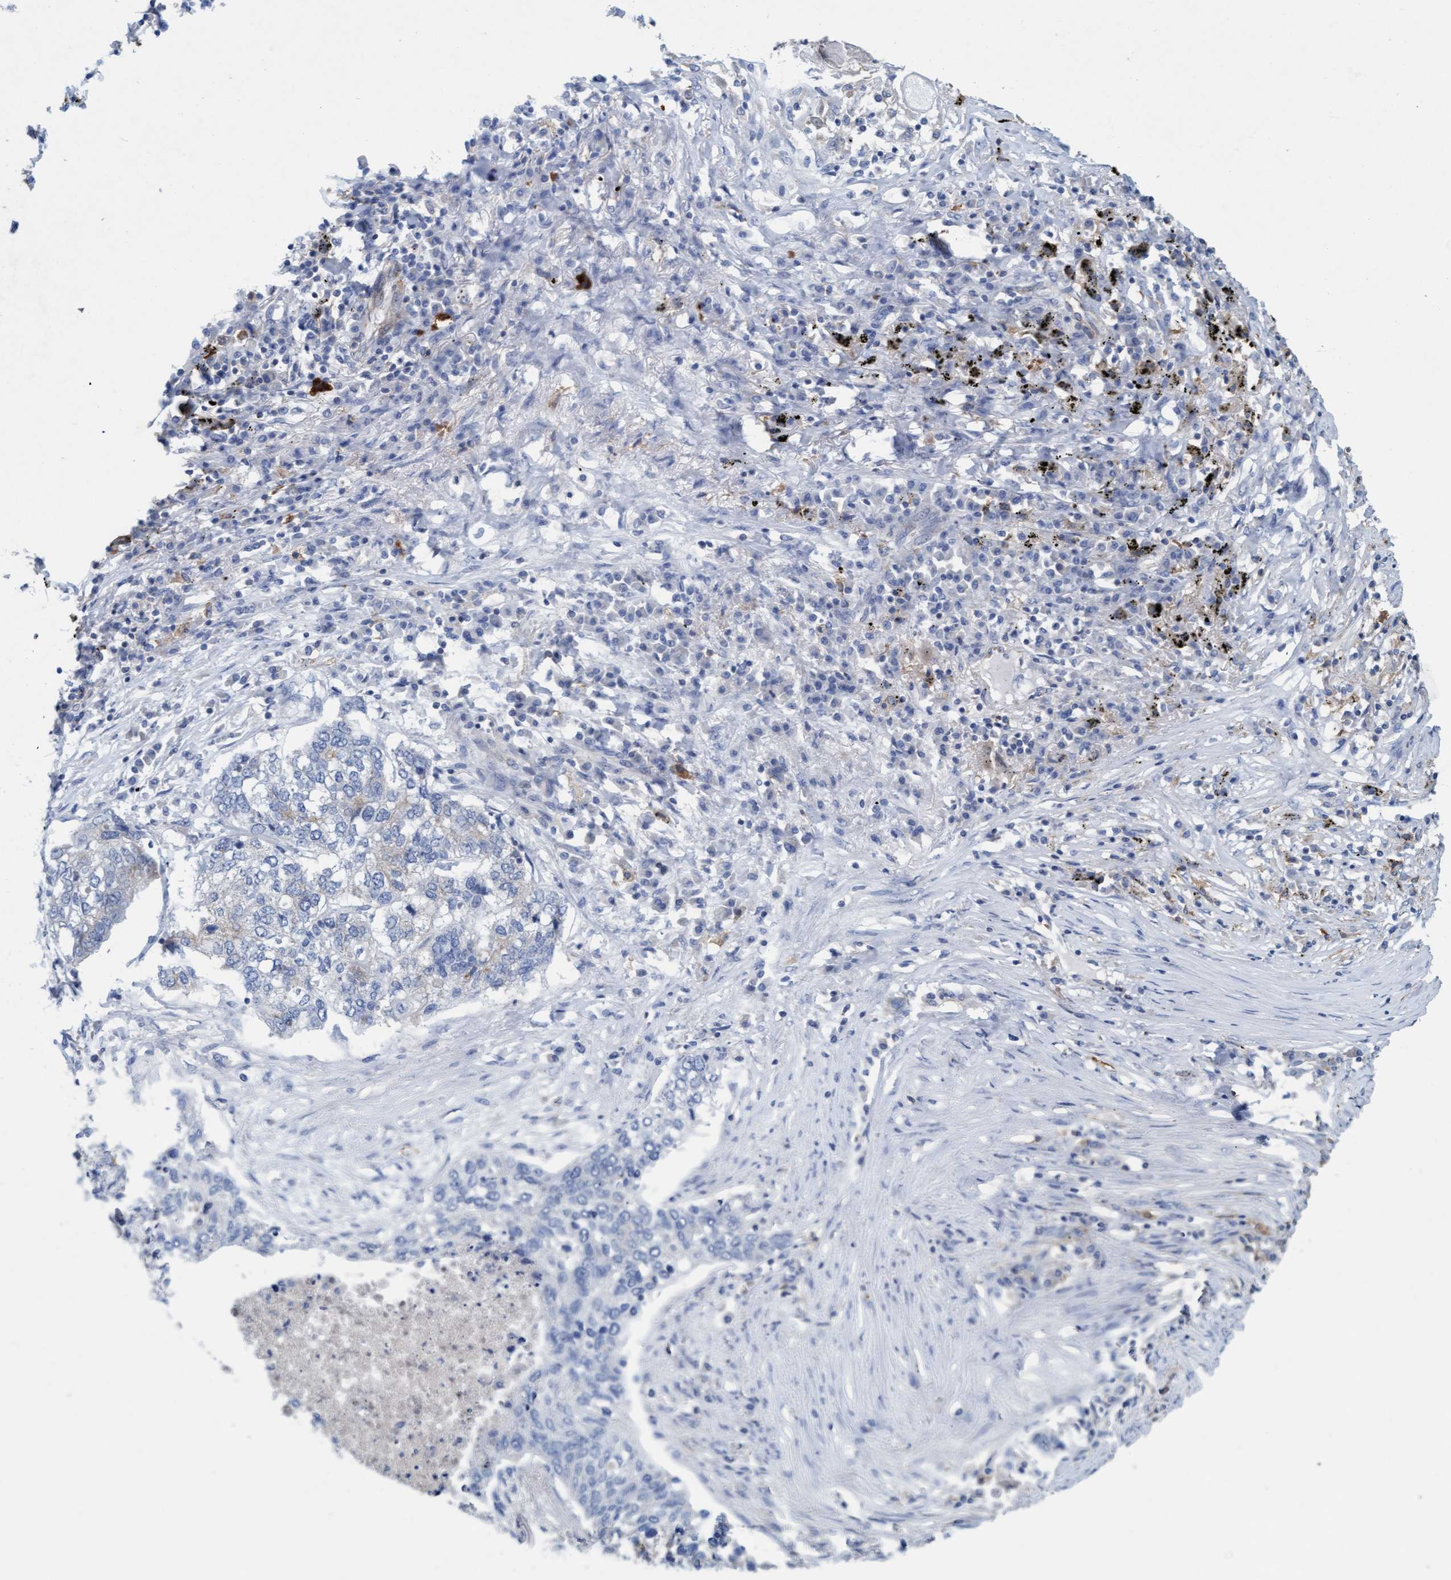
{"staining": {"intensity": "negative", "quantity": "none", "location": "none"}, "tissue": "lung cancer", "cell_type": "Tumor cells", "image_type": "cancer", "snomed": [{"axis": "morphology", "description": "Squamous cell carcinoma, NOS"}, {"axis": "topography", "description": "Lung"}], "caption": "IHC image of neoplastic tissue: lung cancer stained with DAB (3,3'-diaminobenzidine) displays no significant protein expression in tumor cells.", "gene": "SIGIRR", "patient": {"sex": "female", "age": 63}}